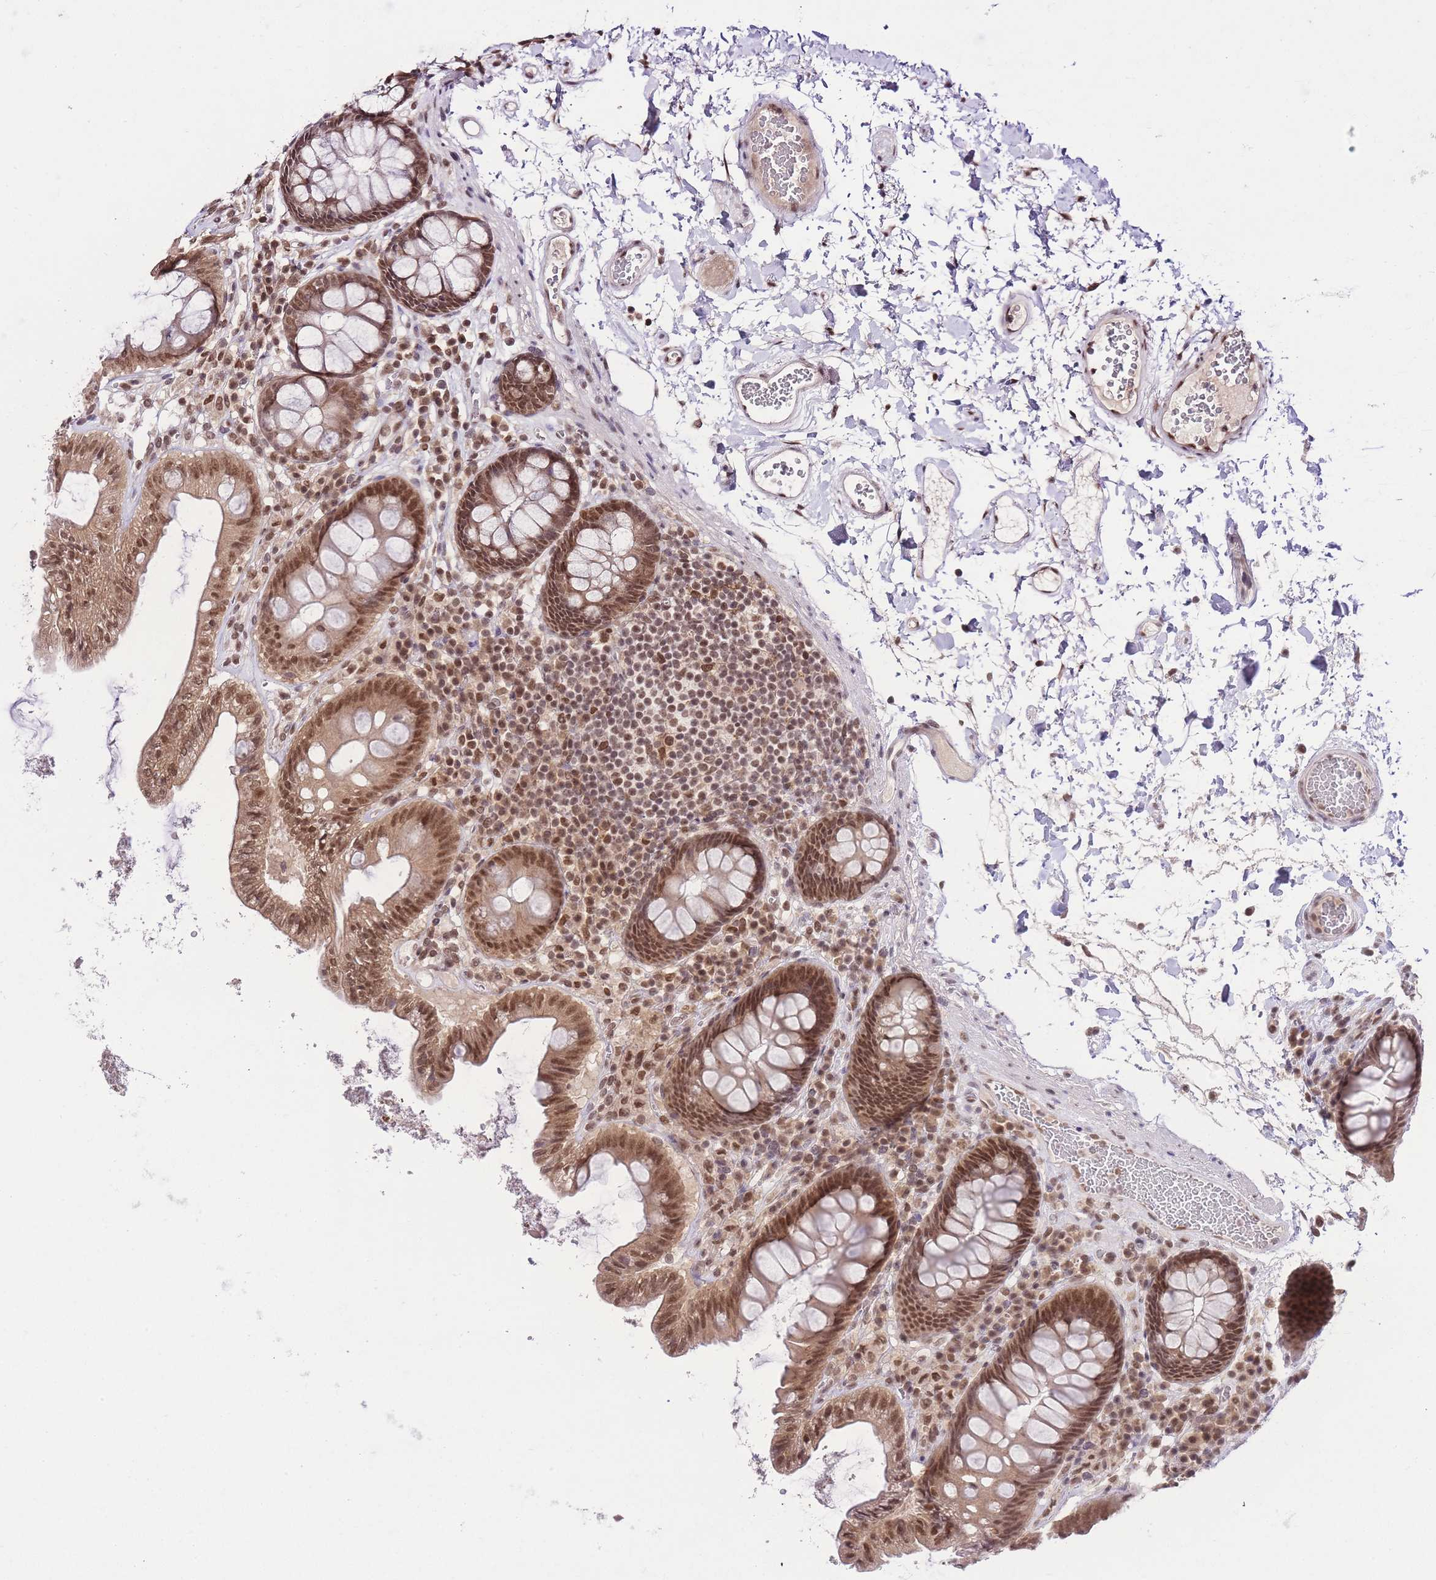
{"staining": {"intensity": "moderate", "quantity": ">75%", "location": "nuclear"}, "tissue": "colon", "cell_type": "Endothelial cells", "image_type": "normal", "snomed": [{"axis": "morphology", "description": "Normal tissue, NOS"}, {"axis": "topography", "description": "Colon"}], "caption": "Normal colon was stained to show a protein in brown. There is medium levels of moderate nuclear expression in approximately >75% of endothelial cells. The staining was performed using DAB (3,3'-diaminobenzidine), with brown indicating positive protein expression. Nuclei are stained blue with hematoxylin.", "gene": "TMED3", "patient": {"sex": "male", "age": 84}}